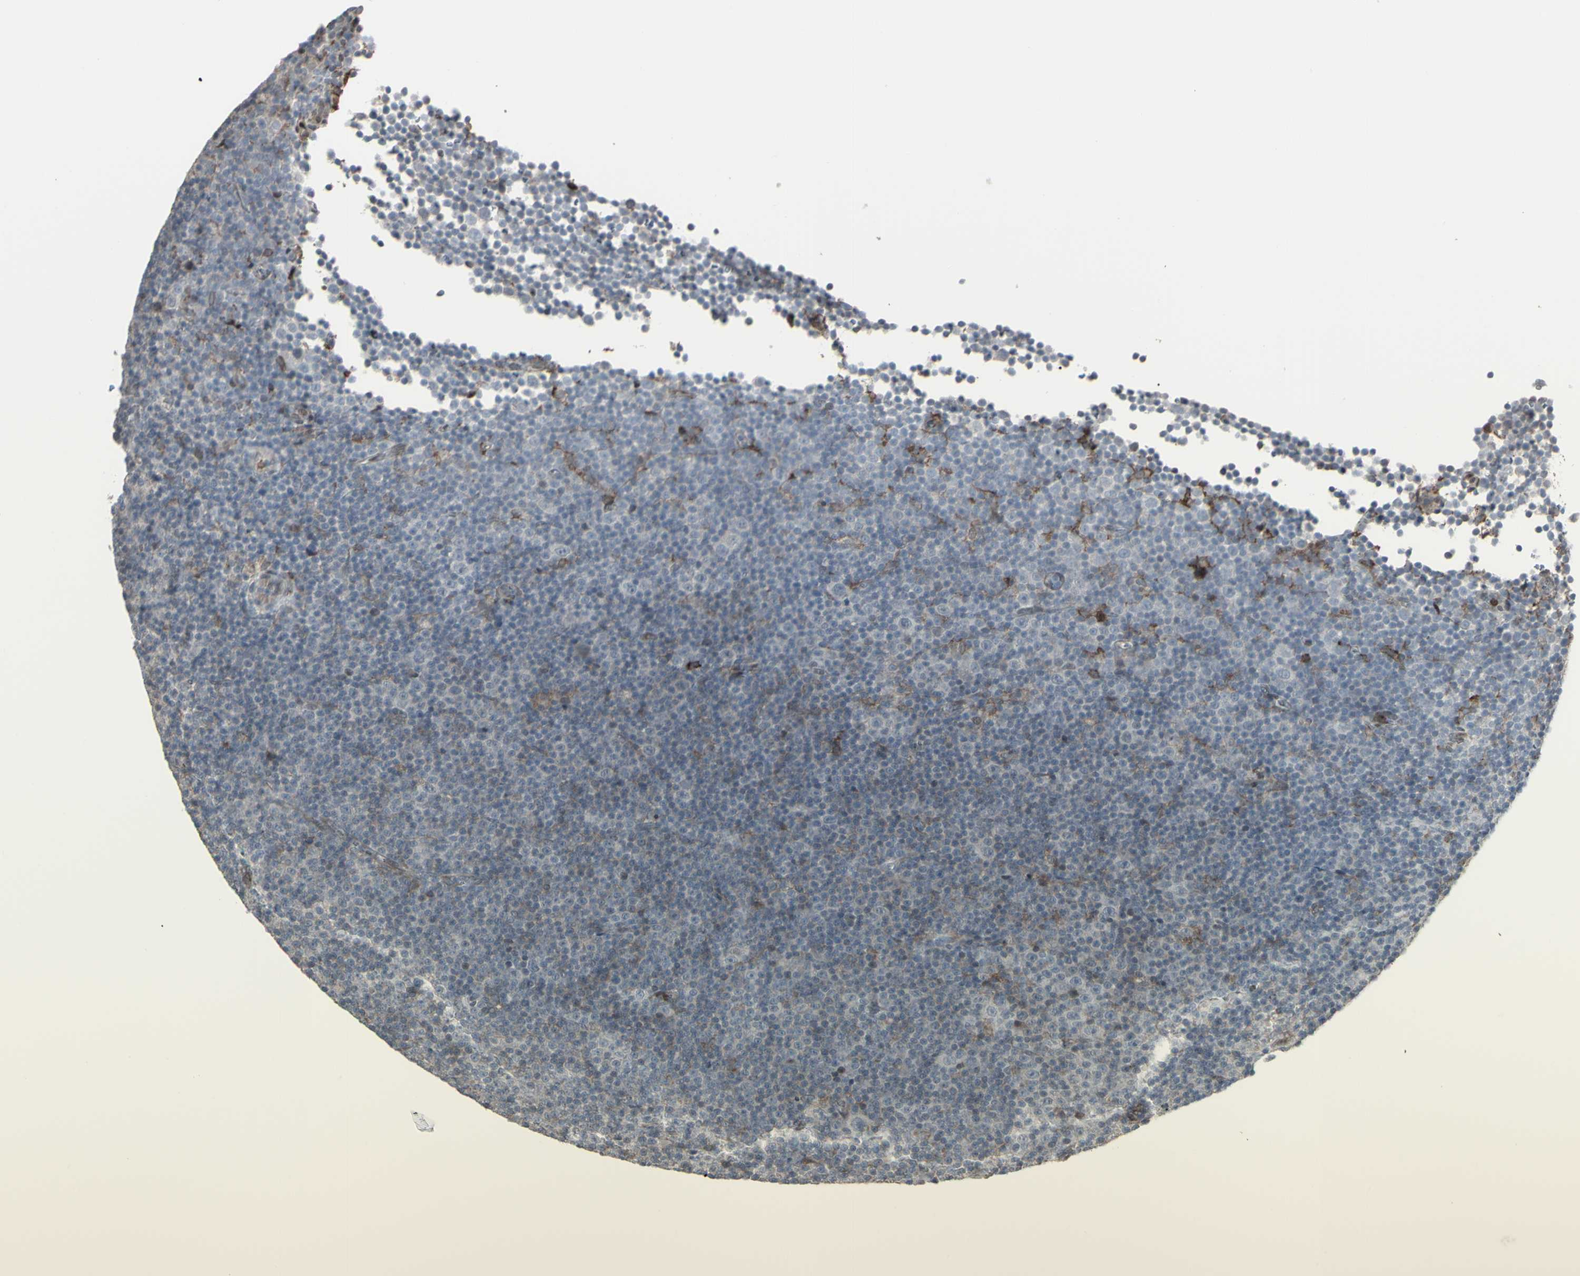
{"staining": {"intensity": "negative", "quantity": "none", "location": "none"}, "tissue": "lymphoma", "cell_type": "Tumor cells", "image_type": "cancer", "snomed": [{"axis": "morphology", "description": "Malignant lymphoma, non-Hodgkin's type, Low grade"}, {"axis": "topography", "description": "Lymph node"}], "caption": "The IHC image has no significant staining in tumor cells of lymphoma tissue.", "gene": "CD33", "patient": {"sex": "female", "age": 67}}